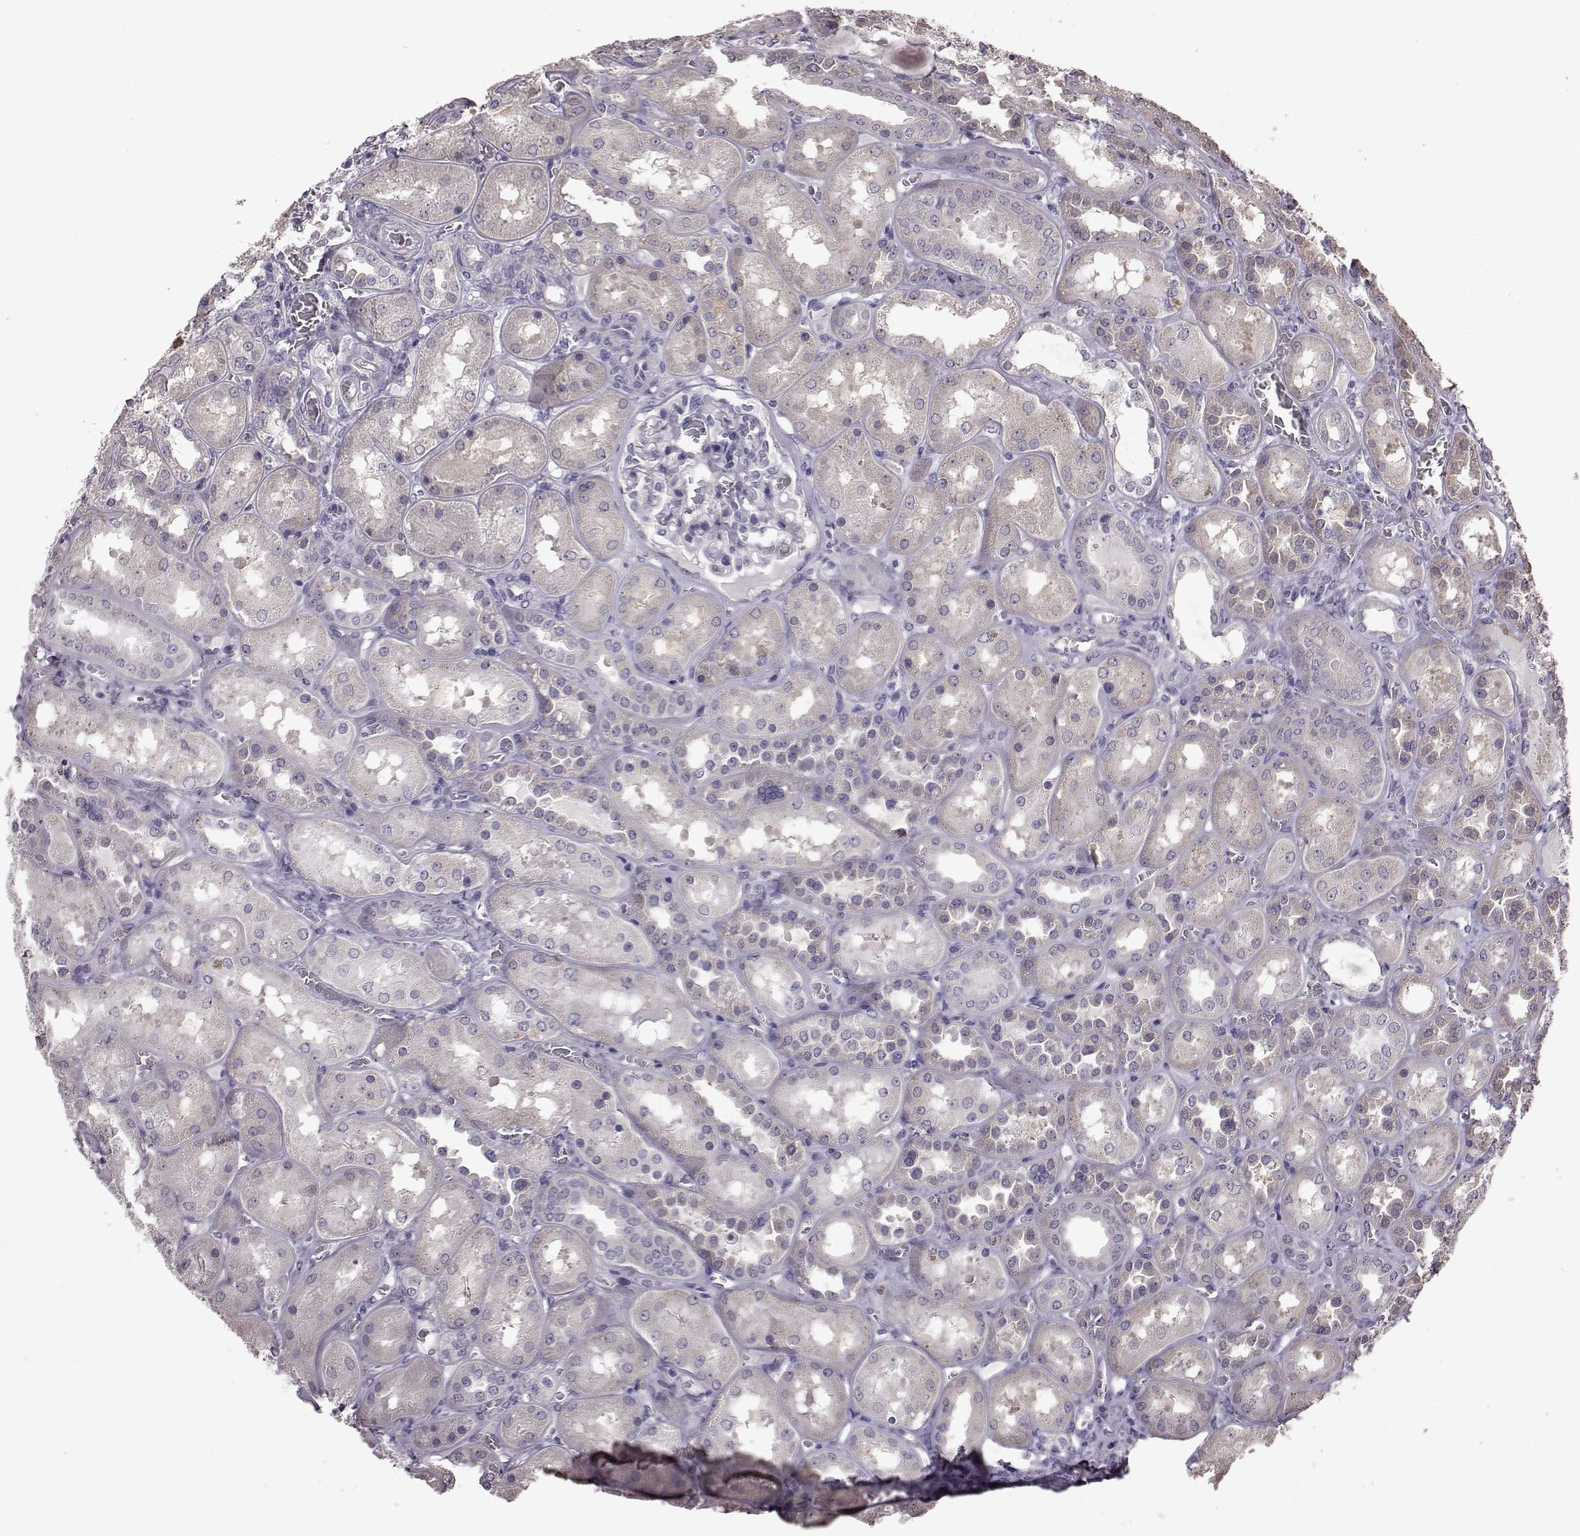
{"staining": {"intensity": "negative", "quantity": "none", "location": "none"}, "tissue": "kidney", "cell_type": "Cells in glomeruli", "image_type": "normal", "snomed": [{"axis": "morphology", "description": "Normal tissue, NOS"}, {"axis": "topography", "description": "Kidney"}], "caption": "Protein analysis of unremarkable kidney reveals no significant expression in cells in glomeruli. (DAB IHC with hematoxylin counter stain).", "gene": "ADGRG2", "patient": {"sex": "male", "age": 73}}